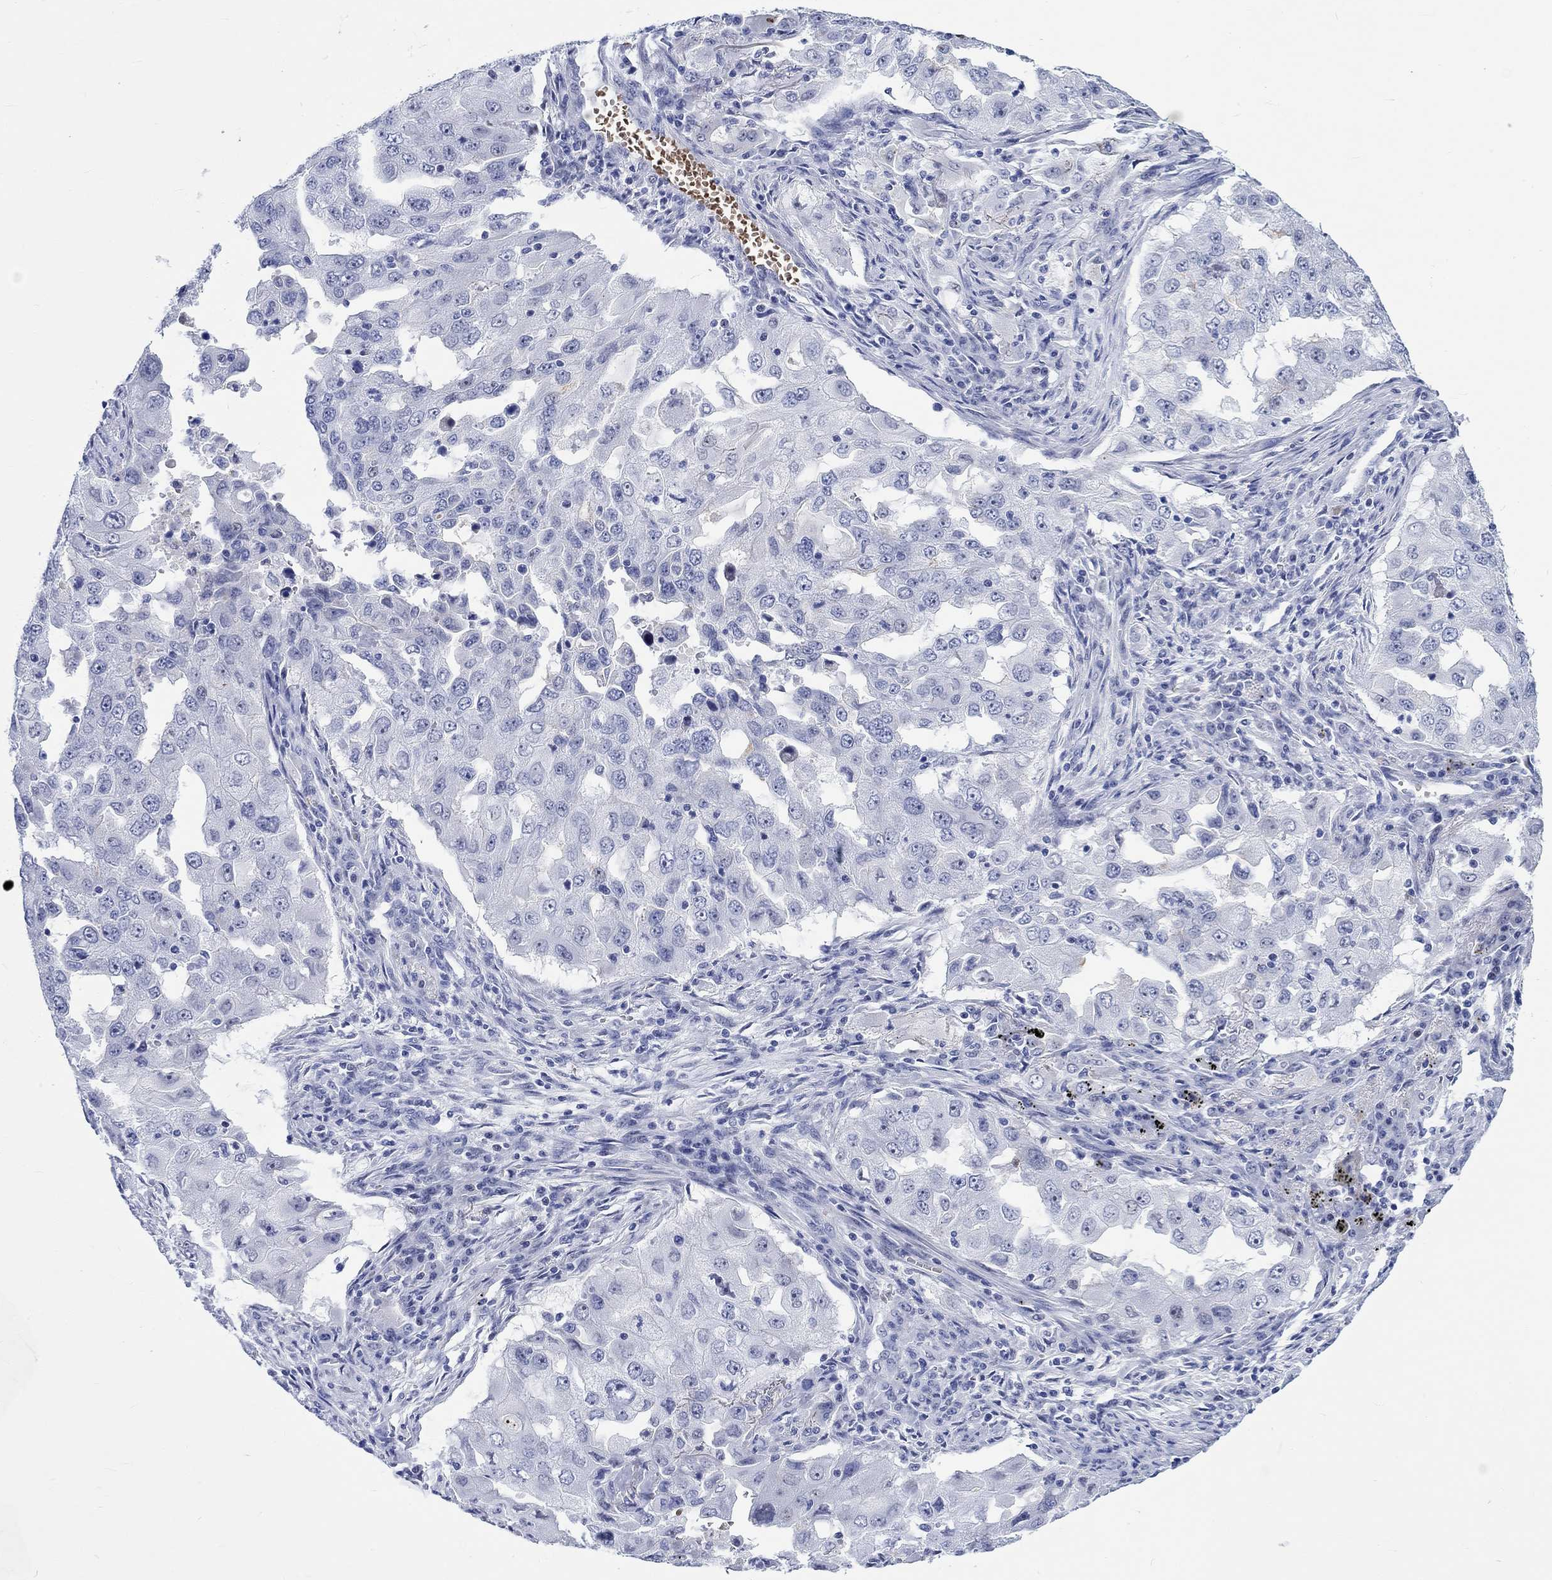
{"staining": {"intensity": "negative", "quantity": "none", "location": "none"}, "tissue": "lung cancer", "cell_type": "Tumor cells", "image_type": "cancer", "snomed": [{"axis": "morphology", "description": "Adenocarcinoma, NOS"}, {"axis": "topography", "description": "Lung"}], "caption": "Human lung adenocarcinoma stained for a protein using immunohistochemistry reveals no staining in tumor cells.", "gene": "ZNF446", "patient": {"sex": "female", "age": 61}}